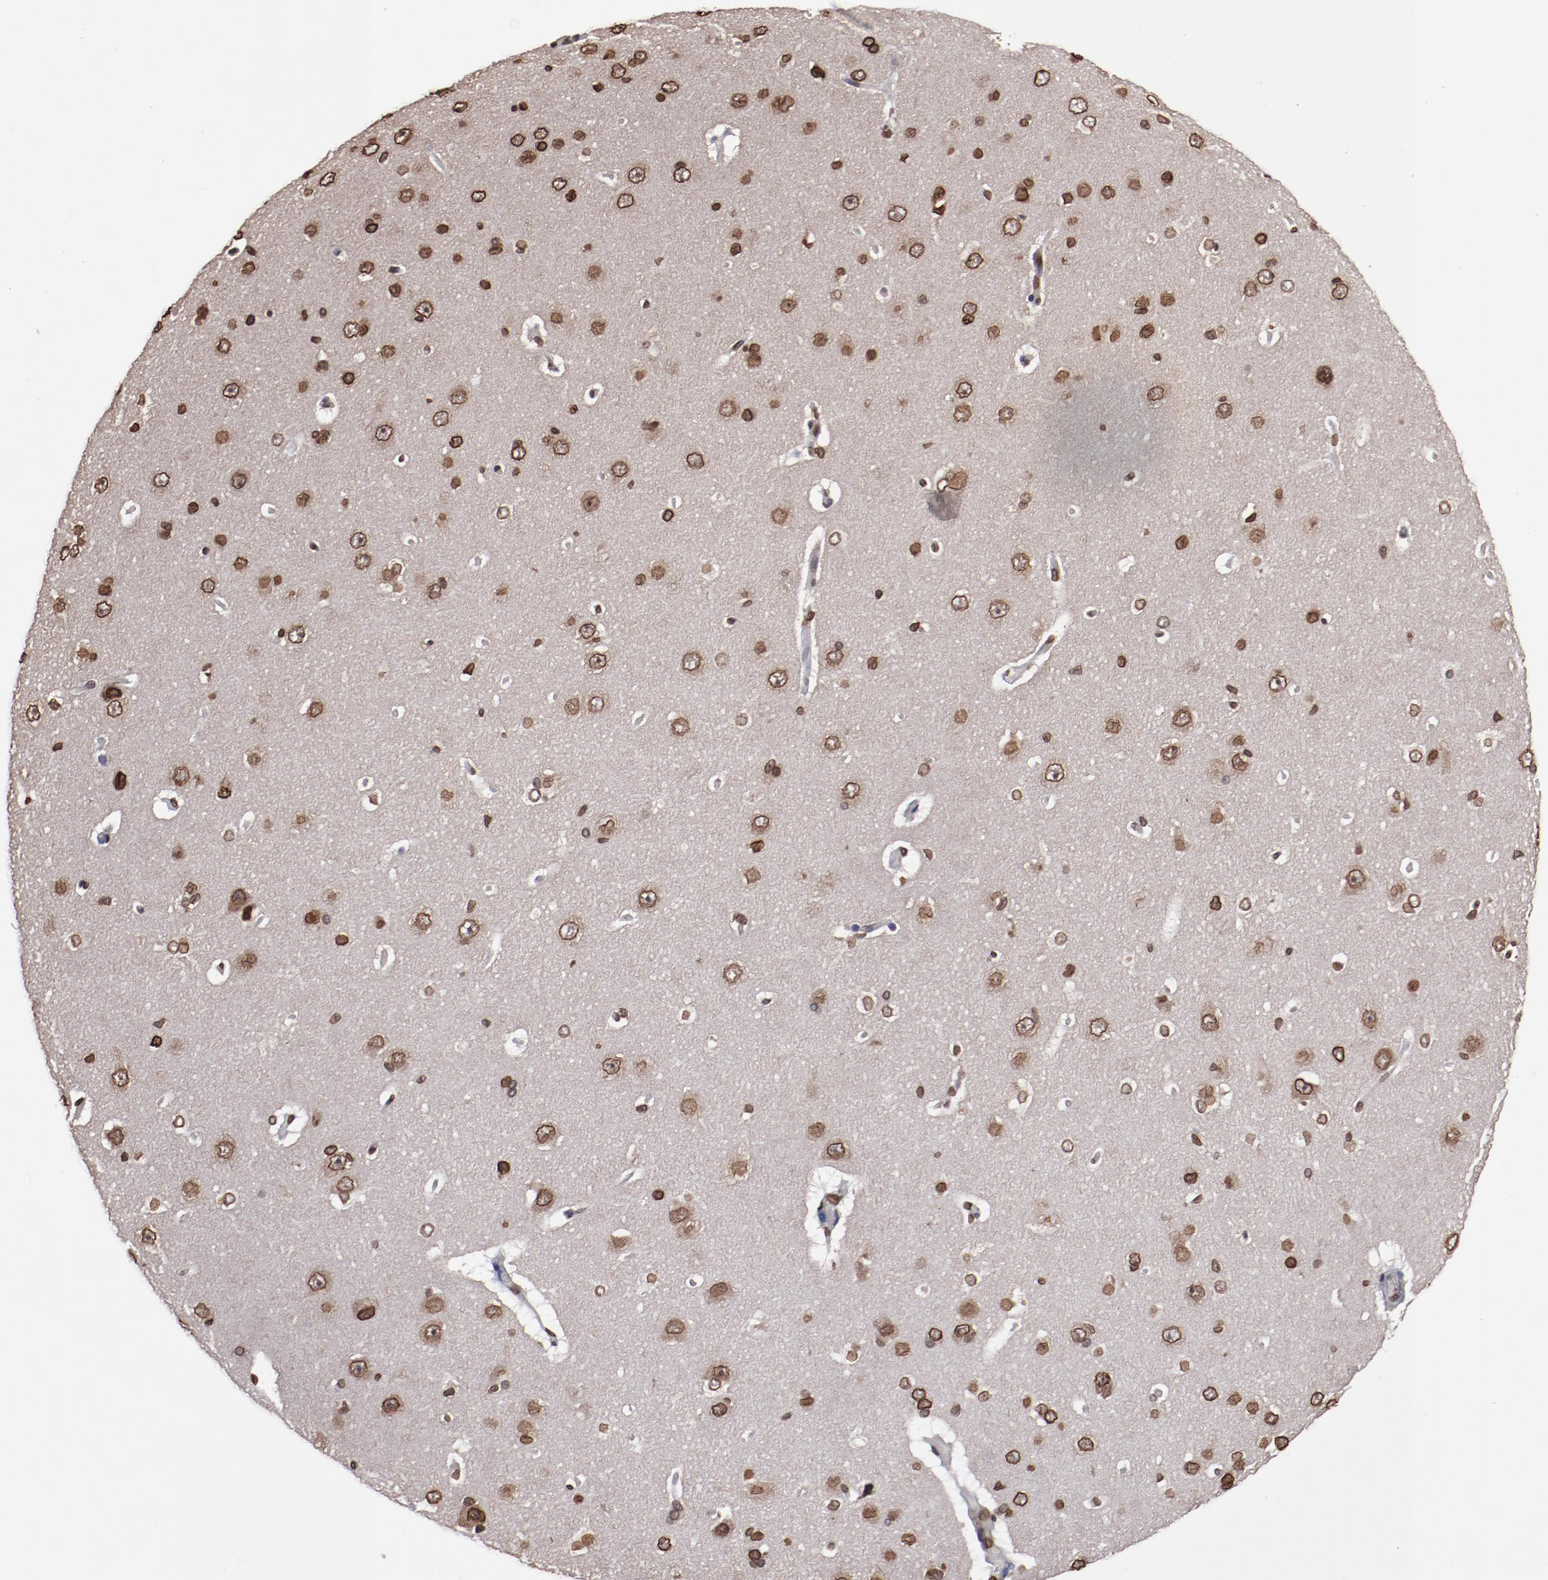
{"staining": {"intensity": "moderate", "quantity": ">75%", "location": "nuclear"}, "tissue": "cerebral cortex", "cell_type": "Endothelial cells", "image_type": "normal", "snomed": [{"axis": "morphology", "description": "Normal tissue, NOS"}, {"axis": "topography", "description": "Cerebral cortex"}], "caption": "About >75% of endothelial cells in normal human cerebral cortex show moderate nuclear protein expression as visualized by brown immunohistochemical staining.", "gene": "AKT1", "patient": {"sex": "female", "age": 45}}